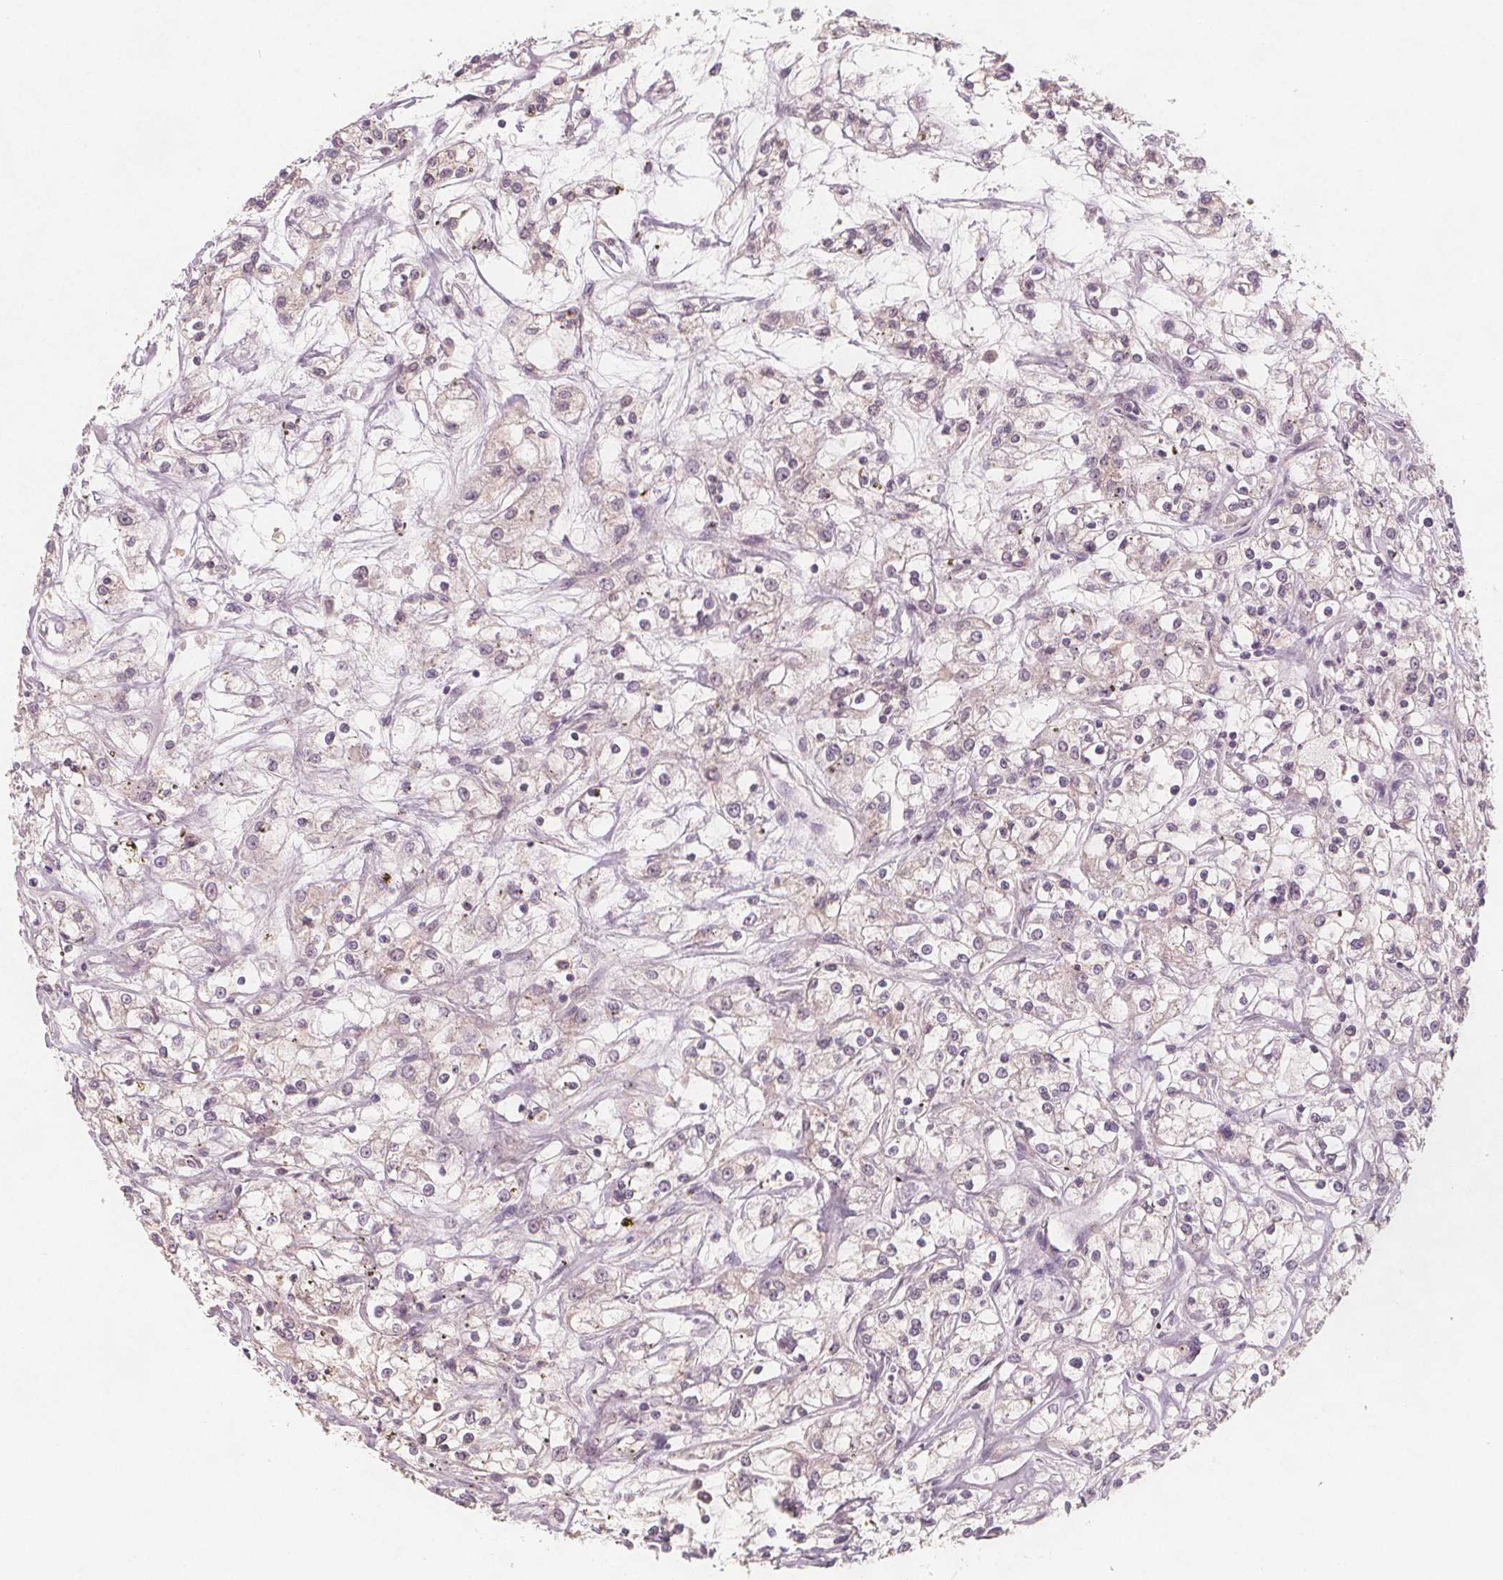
{"staining": {"intensity": "negative", "quantity": "none", "location": "none"}, "tissue": "renal cancer", "cell_type": "Tumor cells", "image_type": "cancer", "snomed": [{"axis": "morphology", "description": "Adenocarcinoma, NOS"}, {"axis": "topography", "description": "Kidney"}], "caption": "An immunohistochemistry photomicrograph of renal cancer (adenocarcinoma) is shown. There is no staining in tumor cells of renal cancer (adenocarcinoma).", "gene": "NCSTN", "patient": {"sex": "female", "age": 59}}